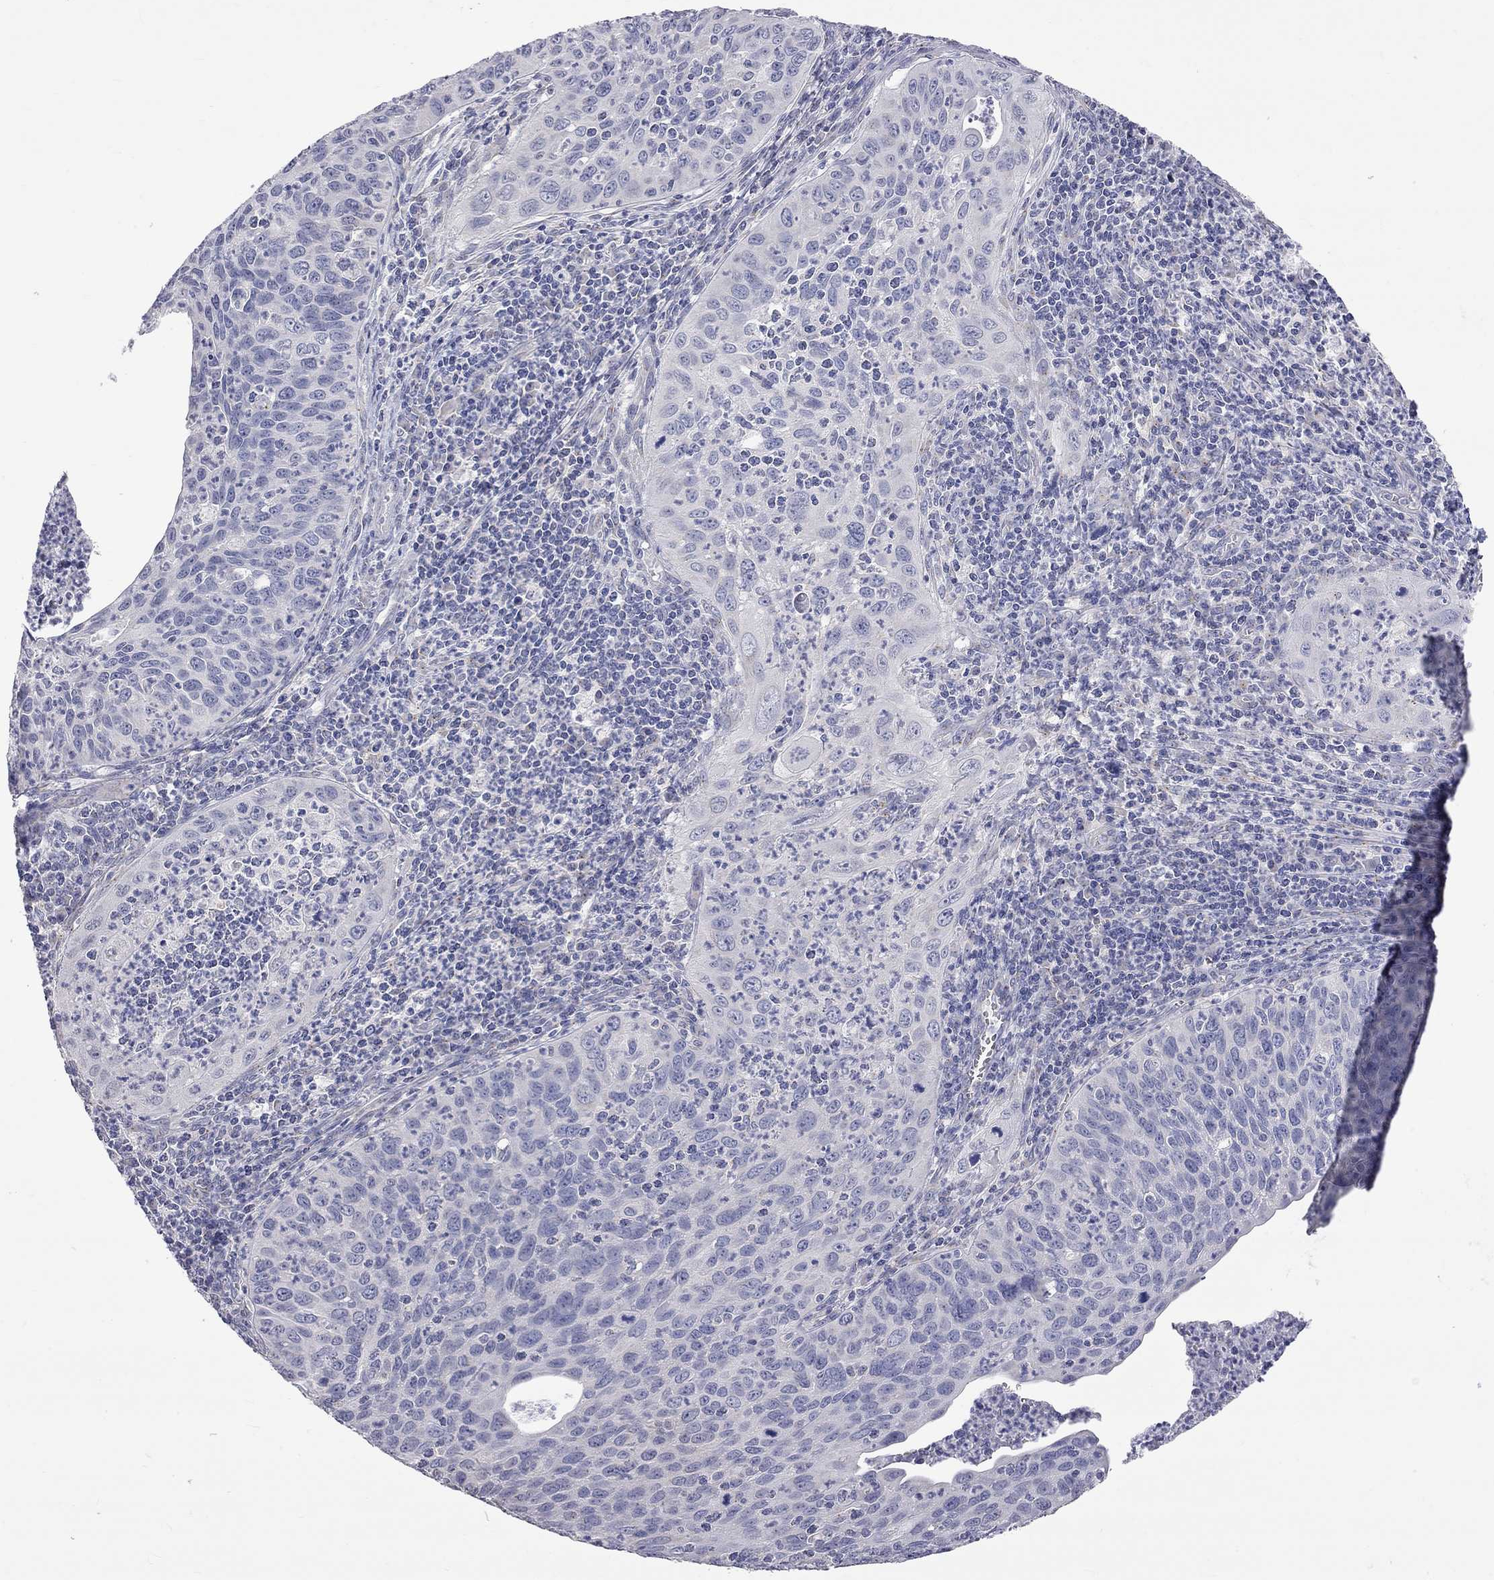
{"staining": {"intensity": "negative", "quantity": "none", "location": "none"}, "tissue": "cervical cancer", "cell_type": "Tumor cells", "image_type": "cancer", "snomed": [{"axis": "morphology", "description": "Squamous cell carcinoma, NOS"}, {"axis": "topography", "description": "Cervix"}], "caption": "A high-resolution histopathology image shows immunohistochemistry (IHC) staining of squamous cell carcinoma (cervical), which displays no significant expression in tumor cells. (Stains: DAB (3,3'-diaminobenzidine) immunohistochemistry (IHC) with hematoxylin counter stain, Microscopy: brightfield microscopy at high magnification).", "gene": "OPRK1", "patient": {"sex": "female", "age": 26}}